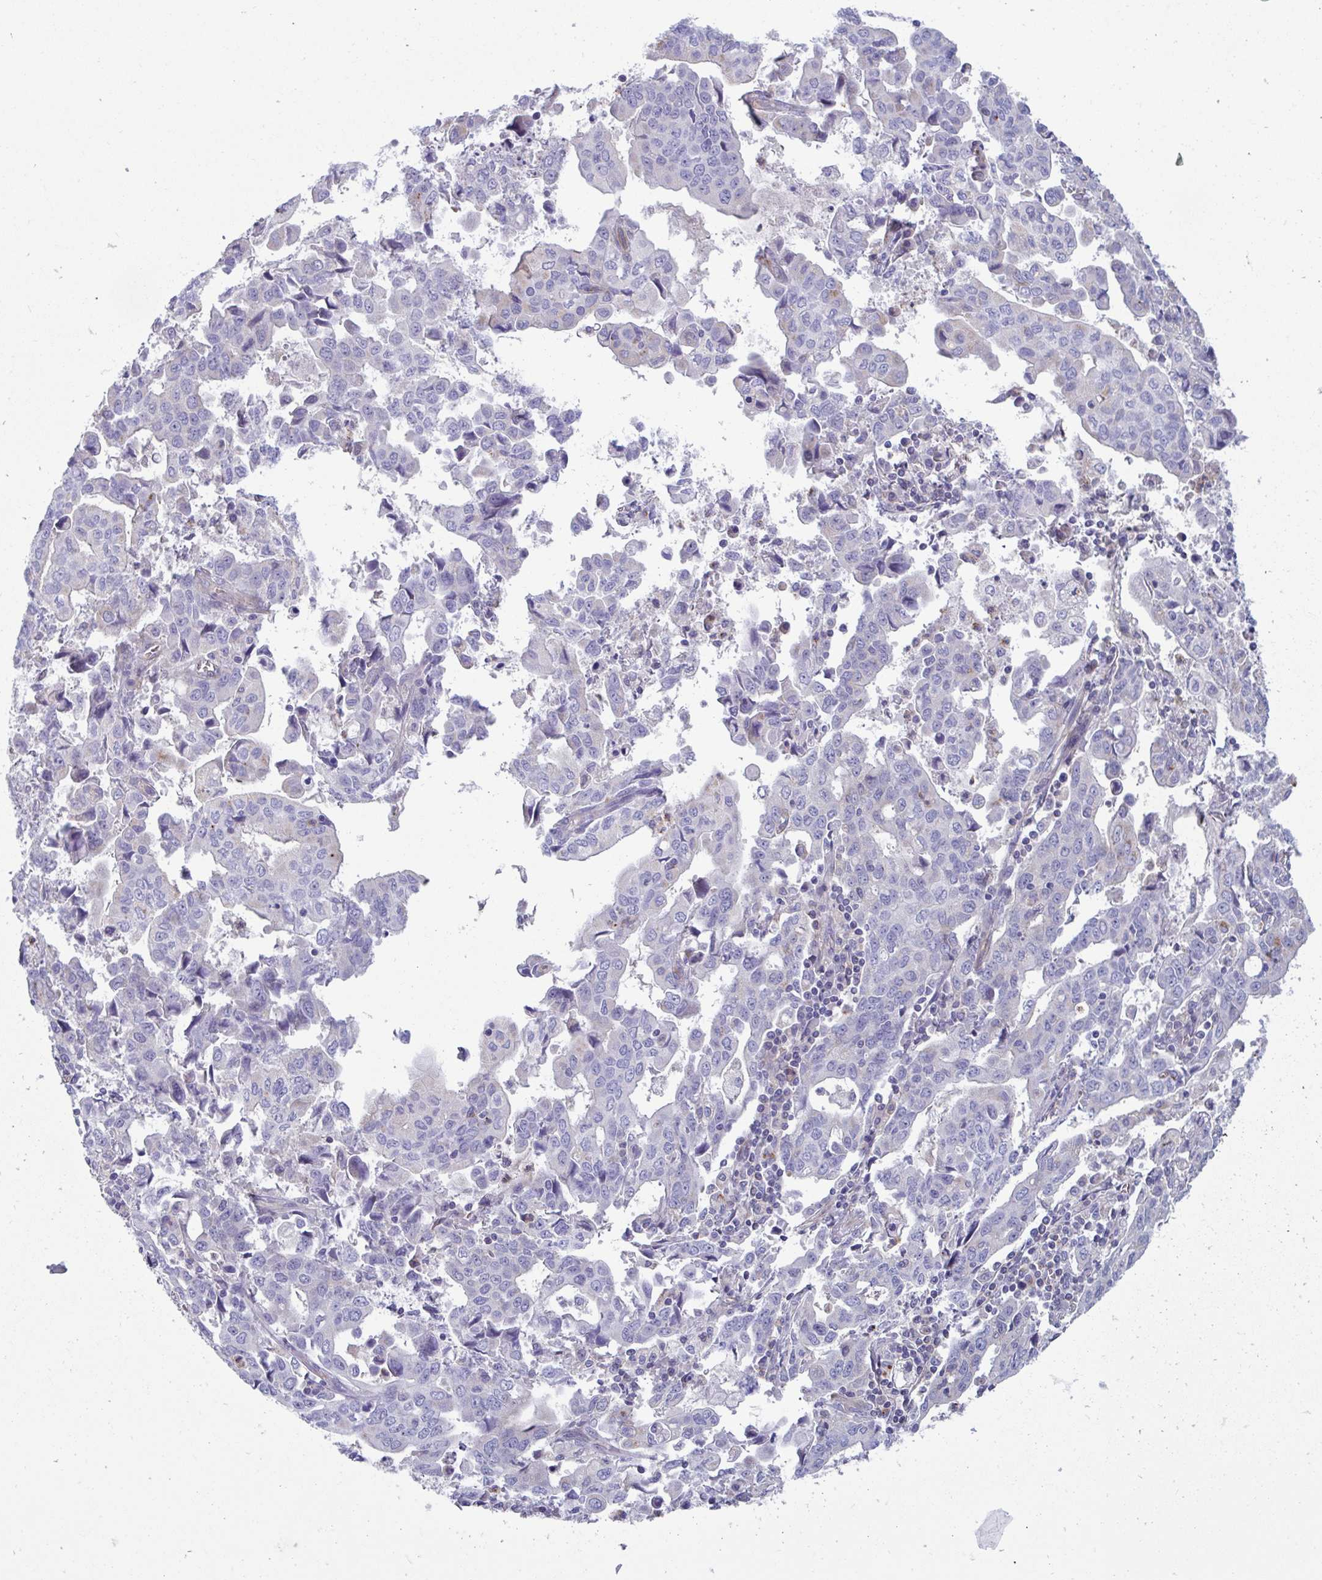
{"staining": {"intensity": "negative", "quantity": "none", "location": "none"}, "tissue": "stomach cancer", "cell_type": "Tumor cells", "image_type": "cancer", "snomed": [{"axis": "morphology", "description": "Adenocarcinoma, NOS"}, {"axis": "topography", "description": "Stomach, upper"}], "caption": "Immunohistochemical staining of human stomach adenocarcinoma reveals no significant expression in tumor cells.", "gene": "SLC9A6", "patient": {"sex": "male", "age": 85}}